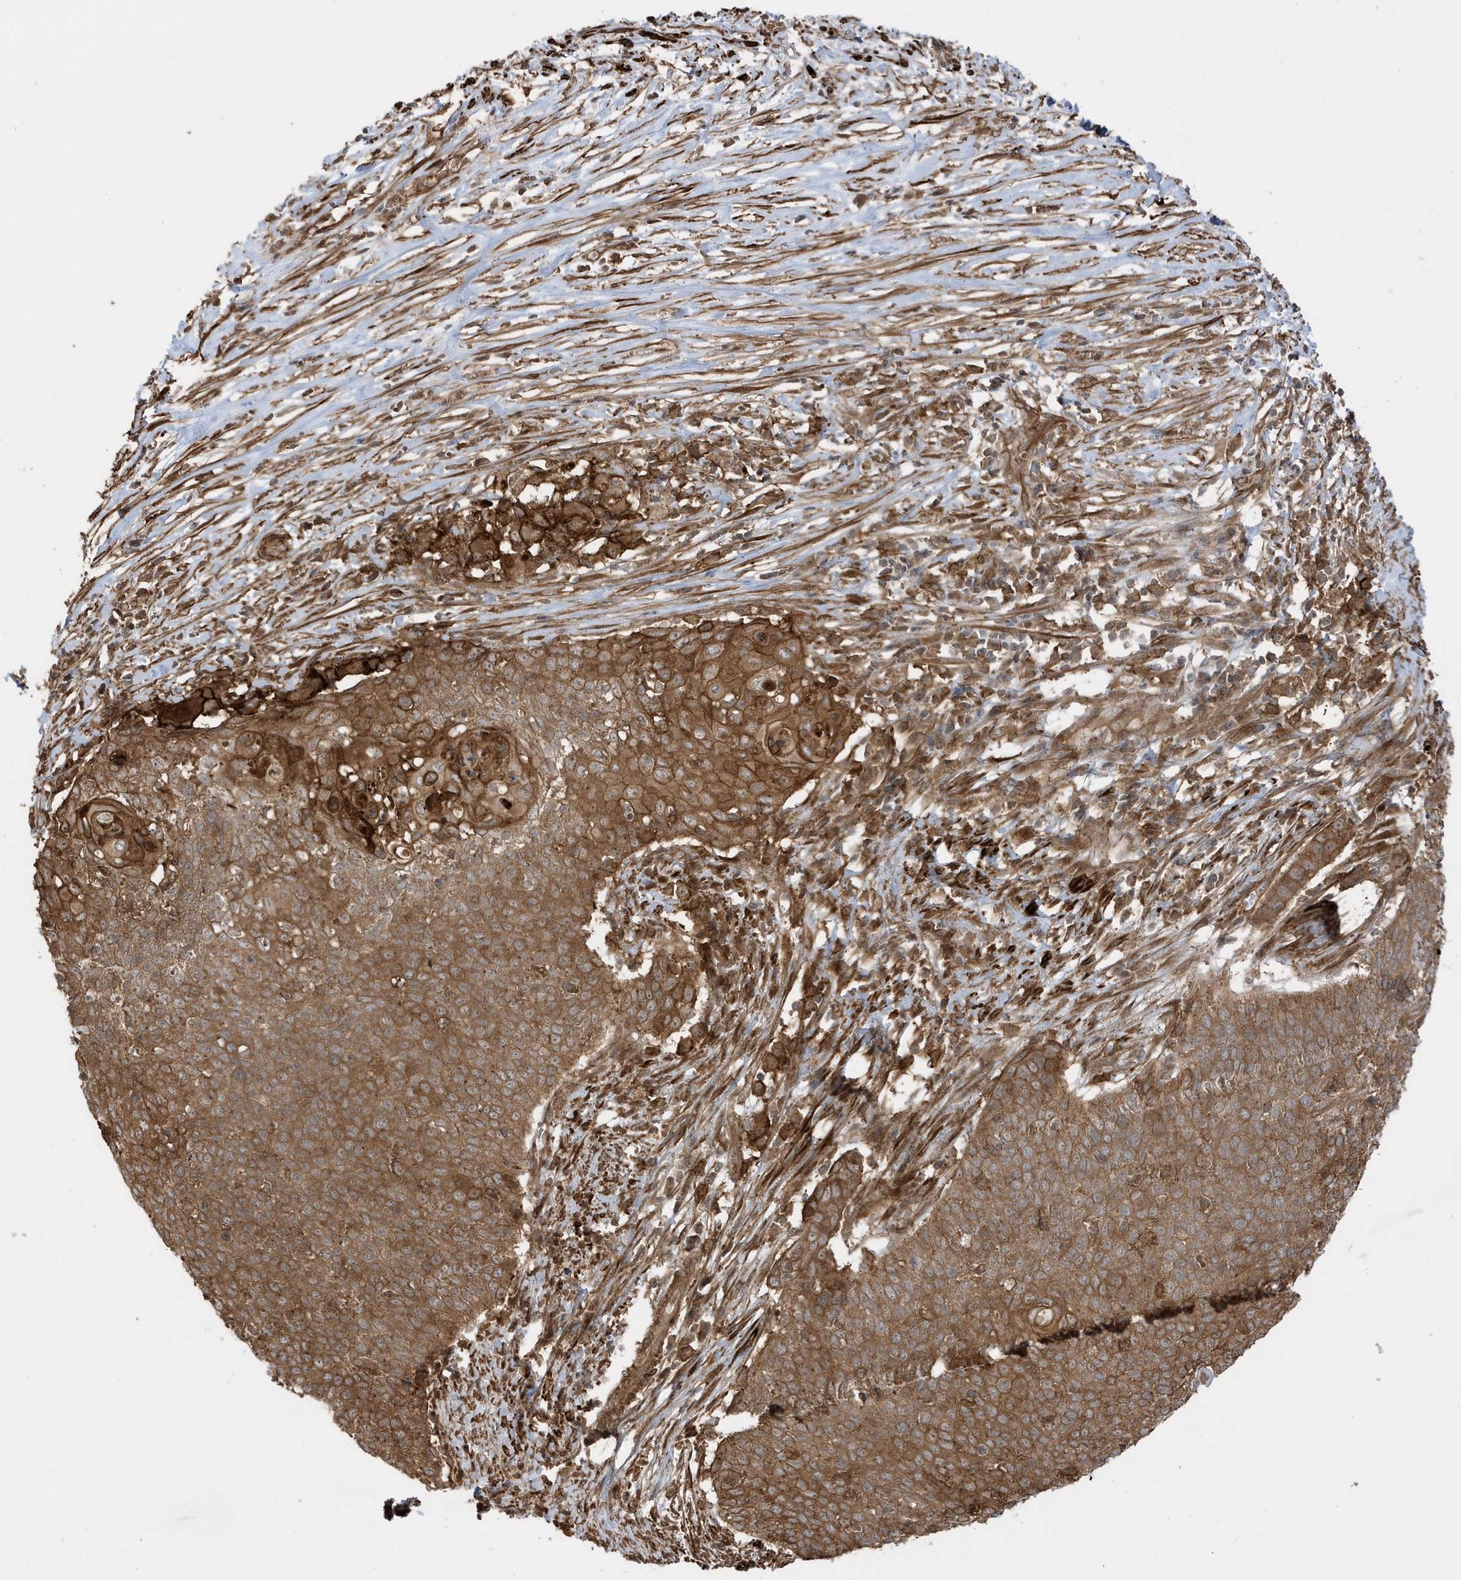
{"staining": {"intensity": "moderate", "quantity": ">75%", "location": "cytoplasmic/membranous"}, "tissue": "cervical cancer", "cell_type": "Tumor cells", "image_type": "cancer", "snomed": [{"axis": "morphology", "description": "Squamous cell carcinoma, NOS"}, {"axis": "topography", "description": "Cervix"}], "caption": "Moderate cytoplasmic/membranous positivity is present in approximately >75% of tumor cells in cervical squamous cell carcinoma.", "gene": "CDC42EP3", "patient": {"sex": "female", "age": 39}}